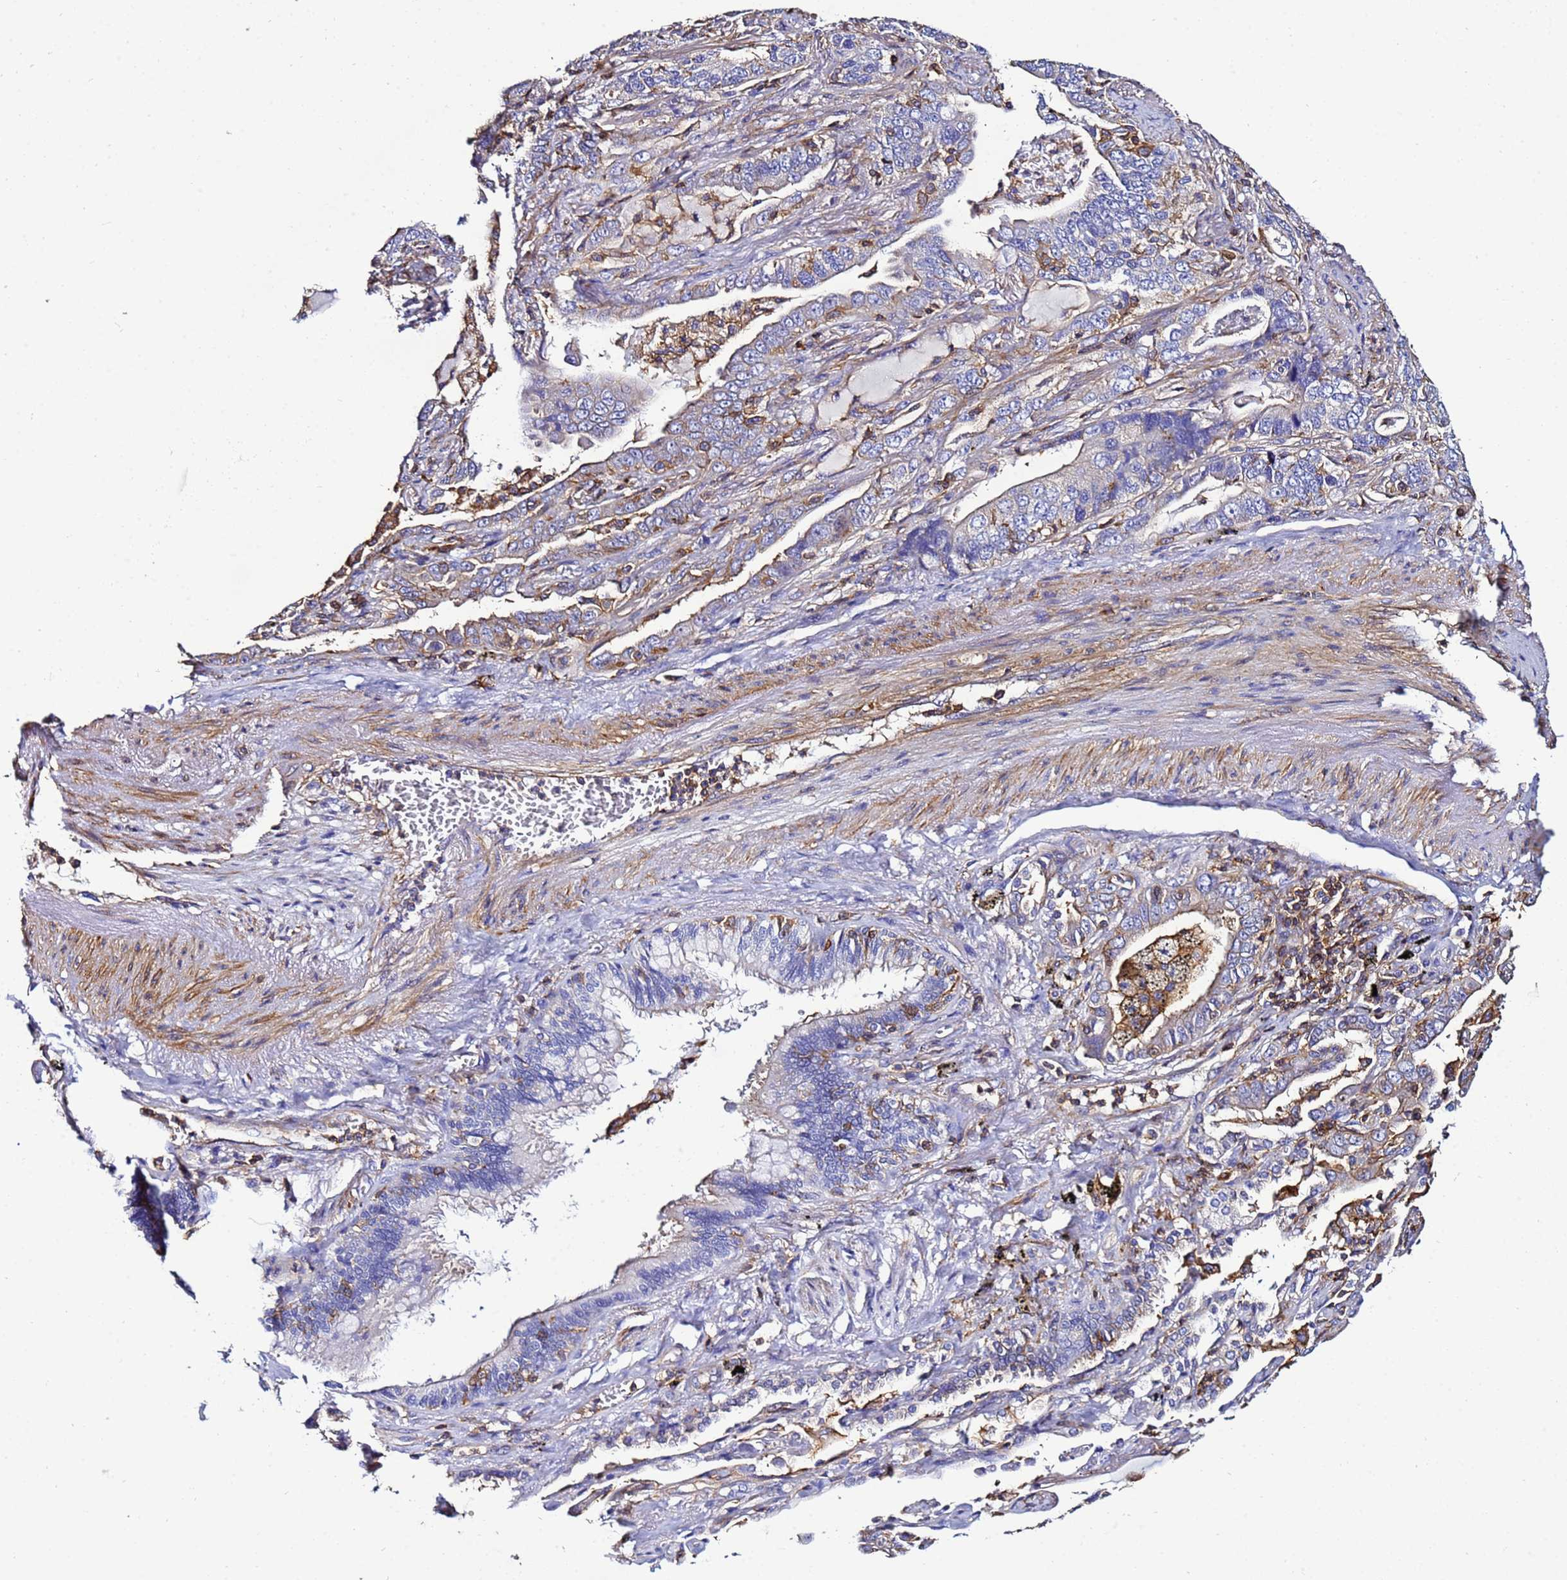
{"staining": {"intensity": "negative", "quantity": "none", "location": "none"}, "tissue": "lung cancer", "cell_type": "Tumor cells", "image_type": "cancer", "snomed": [{"axis": "morphology", "description": "Adenocarcinoma, NOS"}, {"axis": "topography", "description": "Lung"}], "caption": "Human lung cancer stained for a protein using IHC displays no expression in tumor cells.", "gene": "ACTB", "patient": {"sex": "male", "age": 67}}